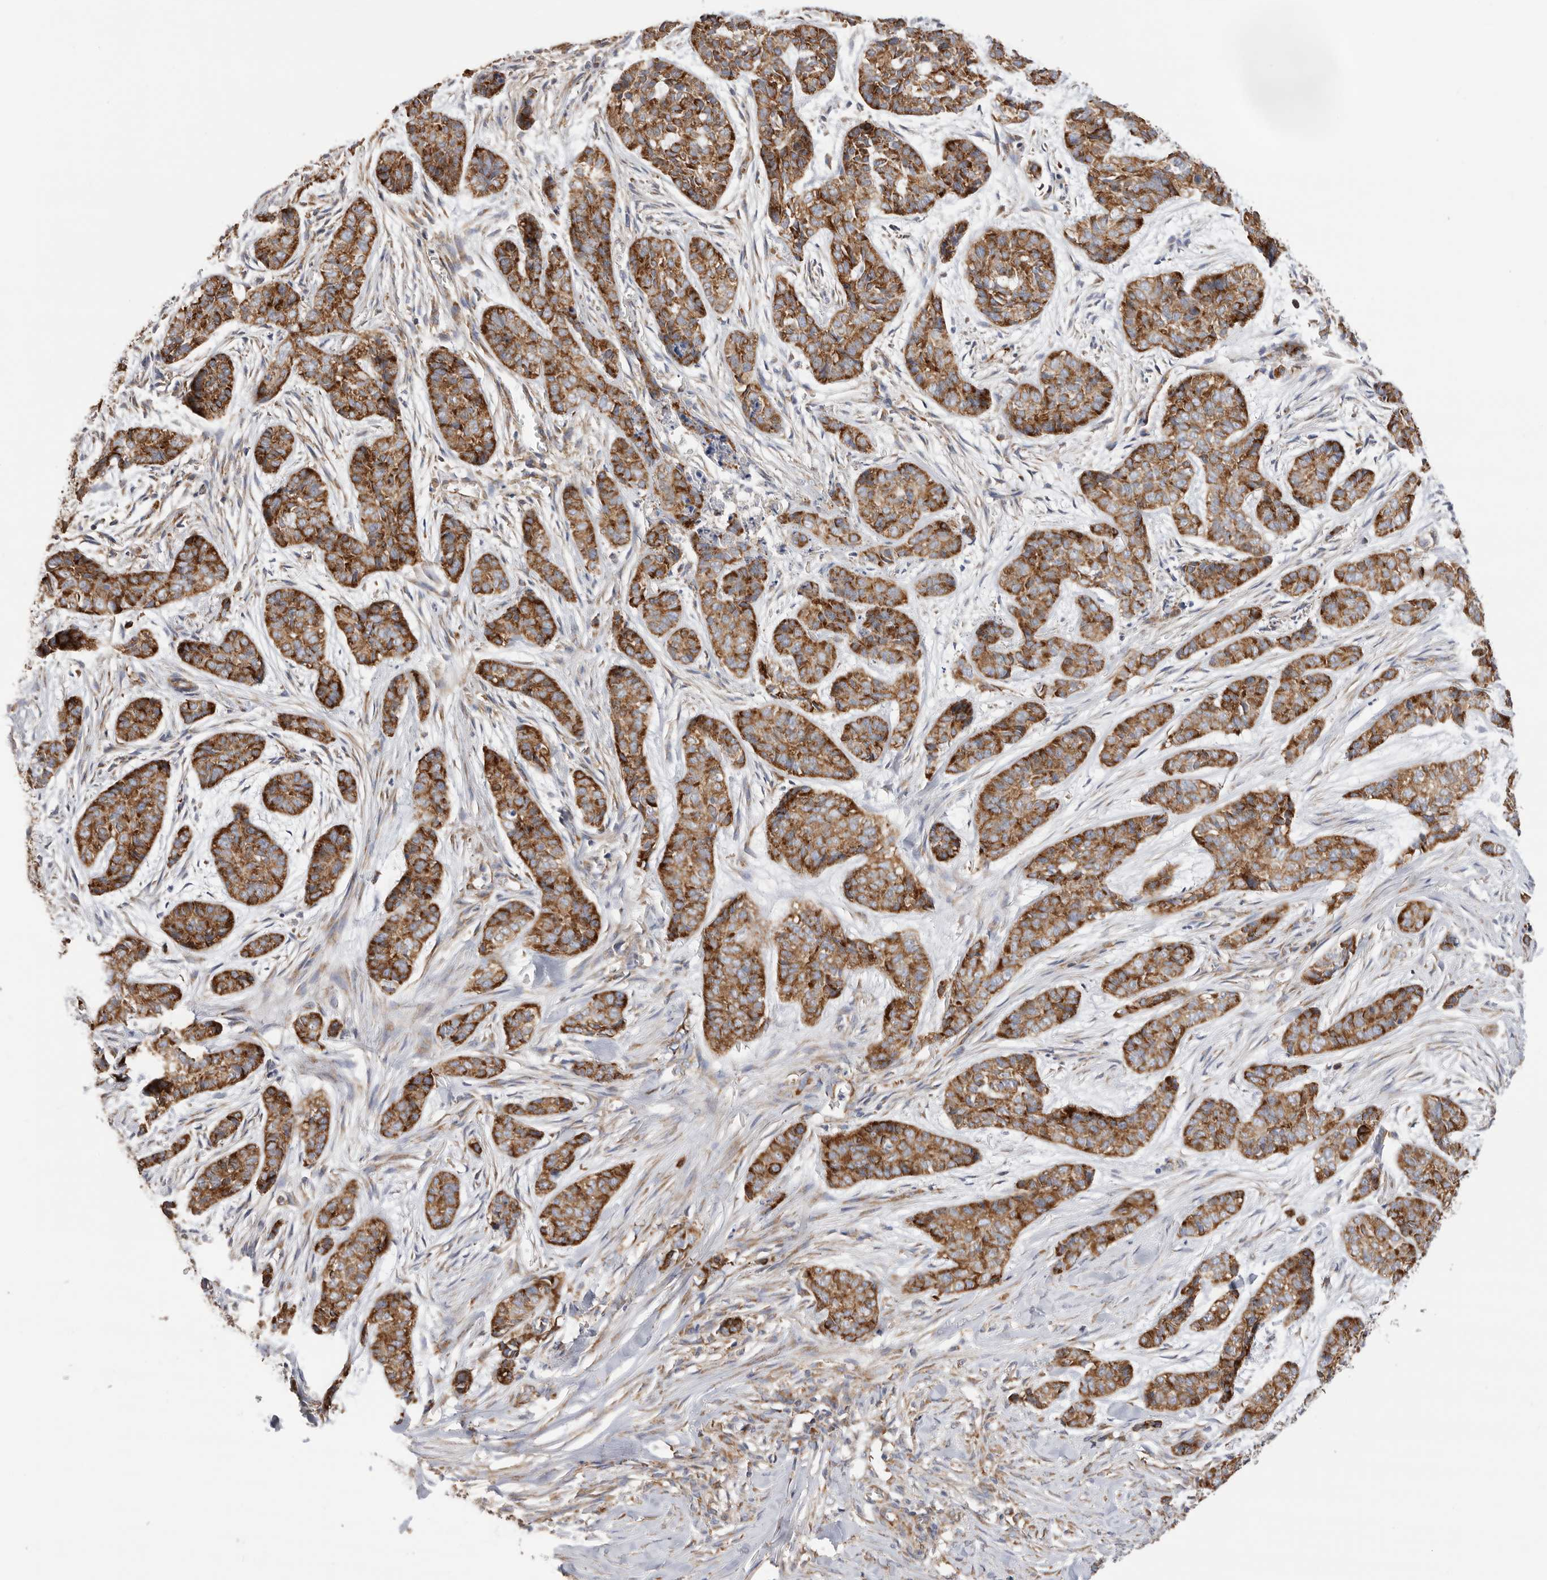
{"staining": {"intensity": "strong", "quantity": ">75%", "location": "cytoplasmic/membranous"}, "tissue": "skin cancer", "cell_type": "Tumor cells", "image_type": "cancer", "snomed": [{"axis": "morphology", "description": "Basal cell carcinoma"}, {"axis": "topography", "description": "Skin"}], "caption": "This photomicrograph shows IHC staining of skin basal cell carcinoma, with high strong cytoplasmic/membranous staining in approximately >75% of tumor cells.", "gene": "SERBP1", "patient": {"sex": "female", "age": 64}}